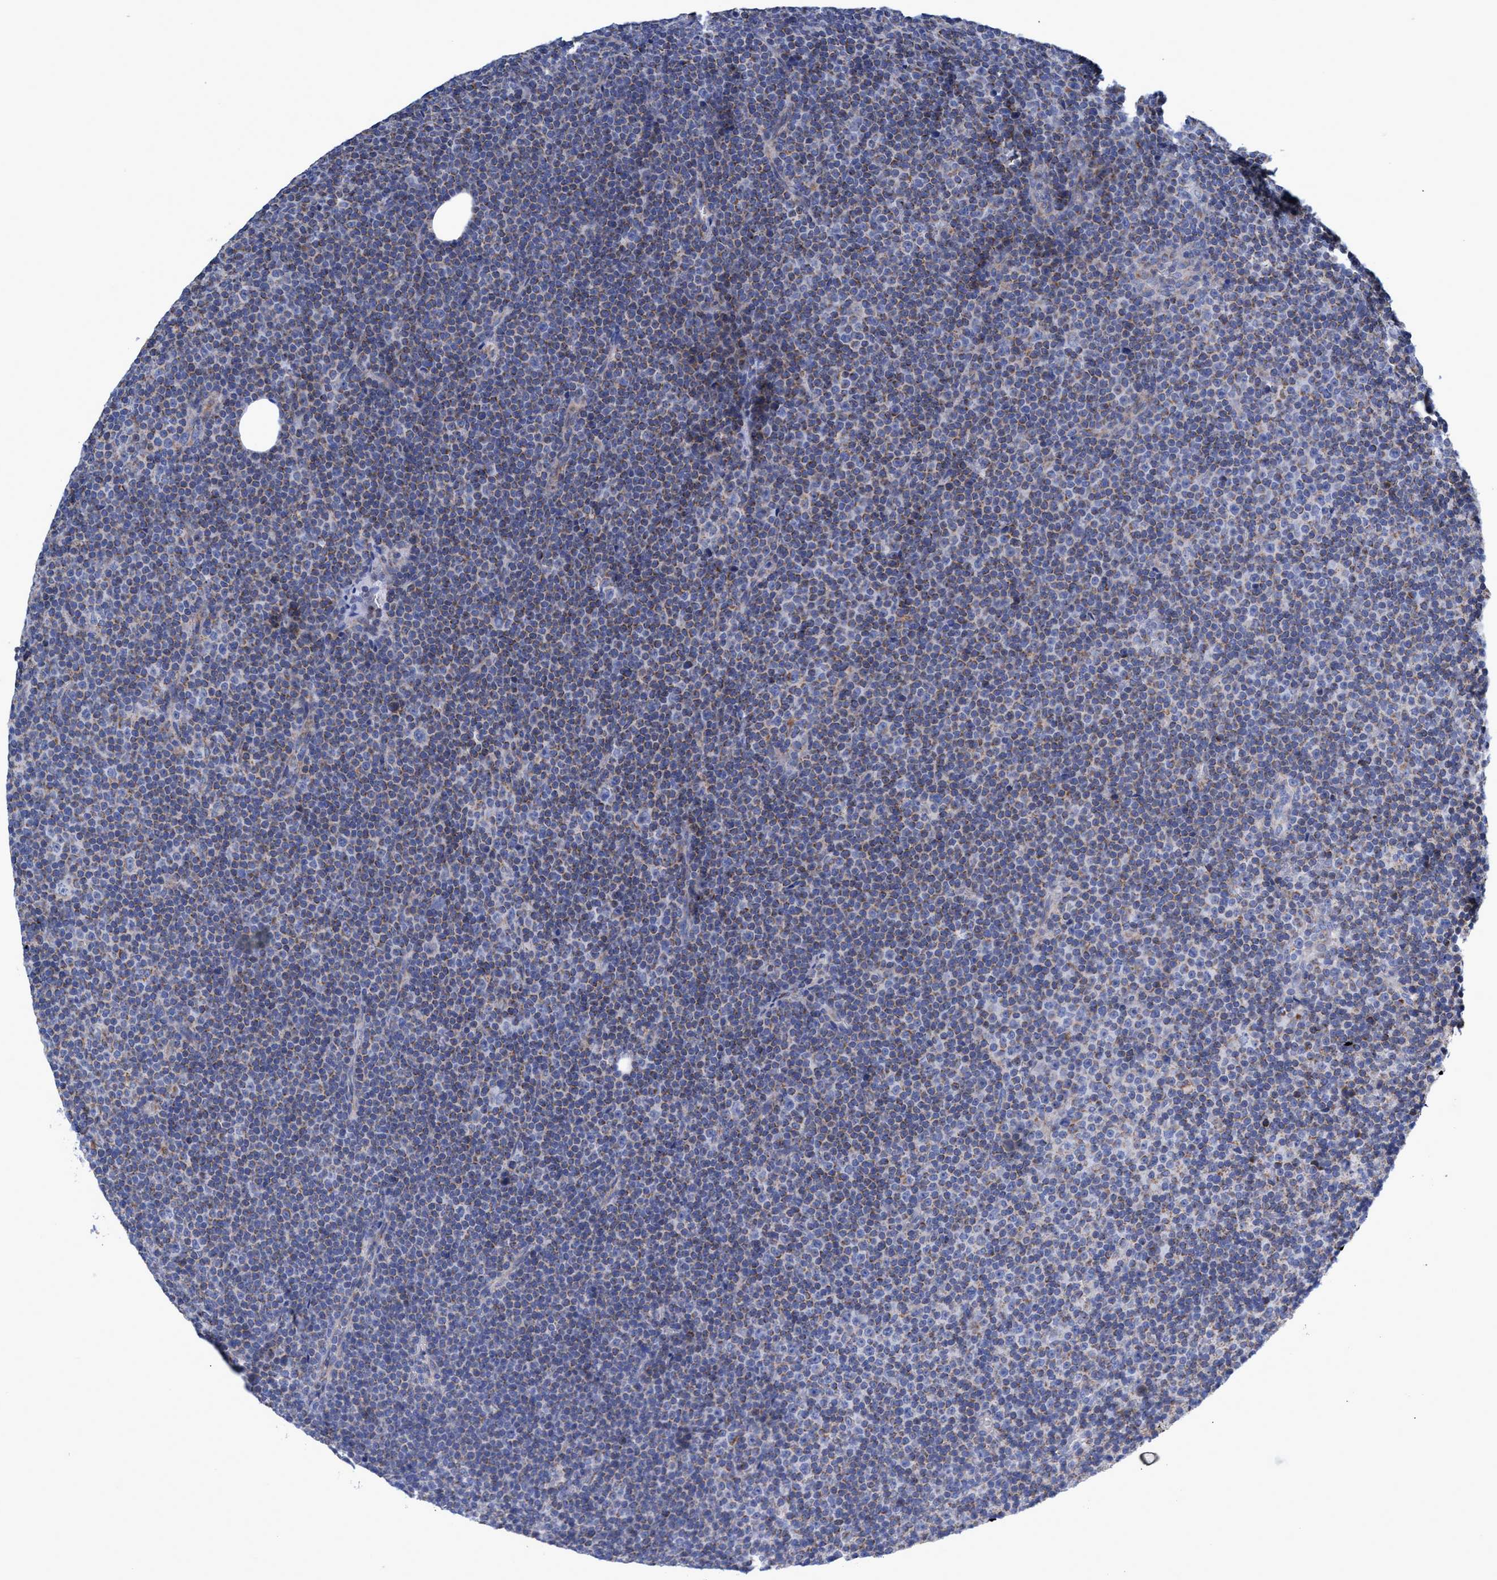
{"staining": {"intensity": "weak", "quantity": "25%-75%", "location": "cytoplasmic/membranous"}, "tissue": "lymphoma", "cell_type": "Tumor cells", "image_type": "cancer", "snomed": [{"axis": "morphology", "description": "Malignant lymphoma, non-Hodgkin's type, Low grade"}, {"axis": "topography", "description": "Lymph node"}], "caption": "Lymphoma was stained to show a protein in brown. There is low levels of weak cytoplasmic/membranous expression in about 25%-75% of tumor cells.", "gene": "ZNF750", "patient": {"sex": "female", "age": 67}}